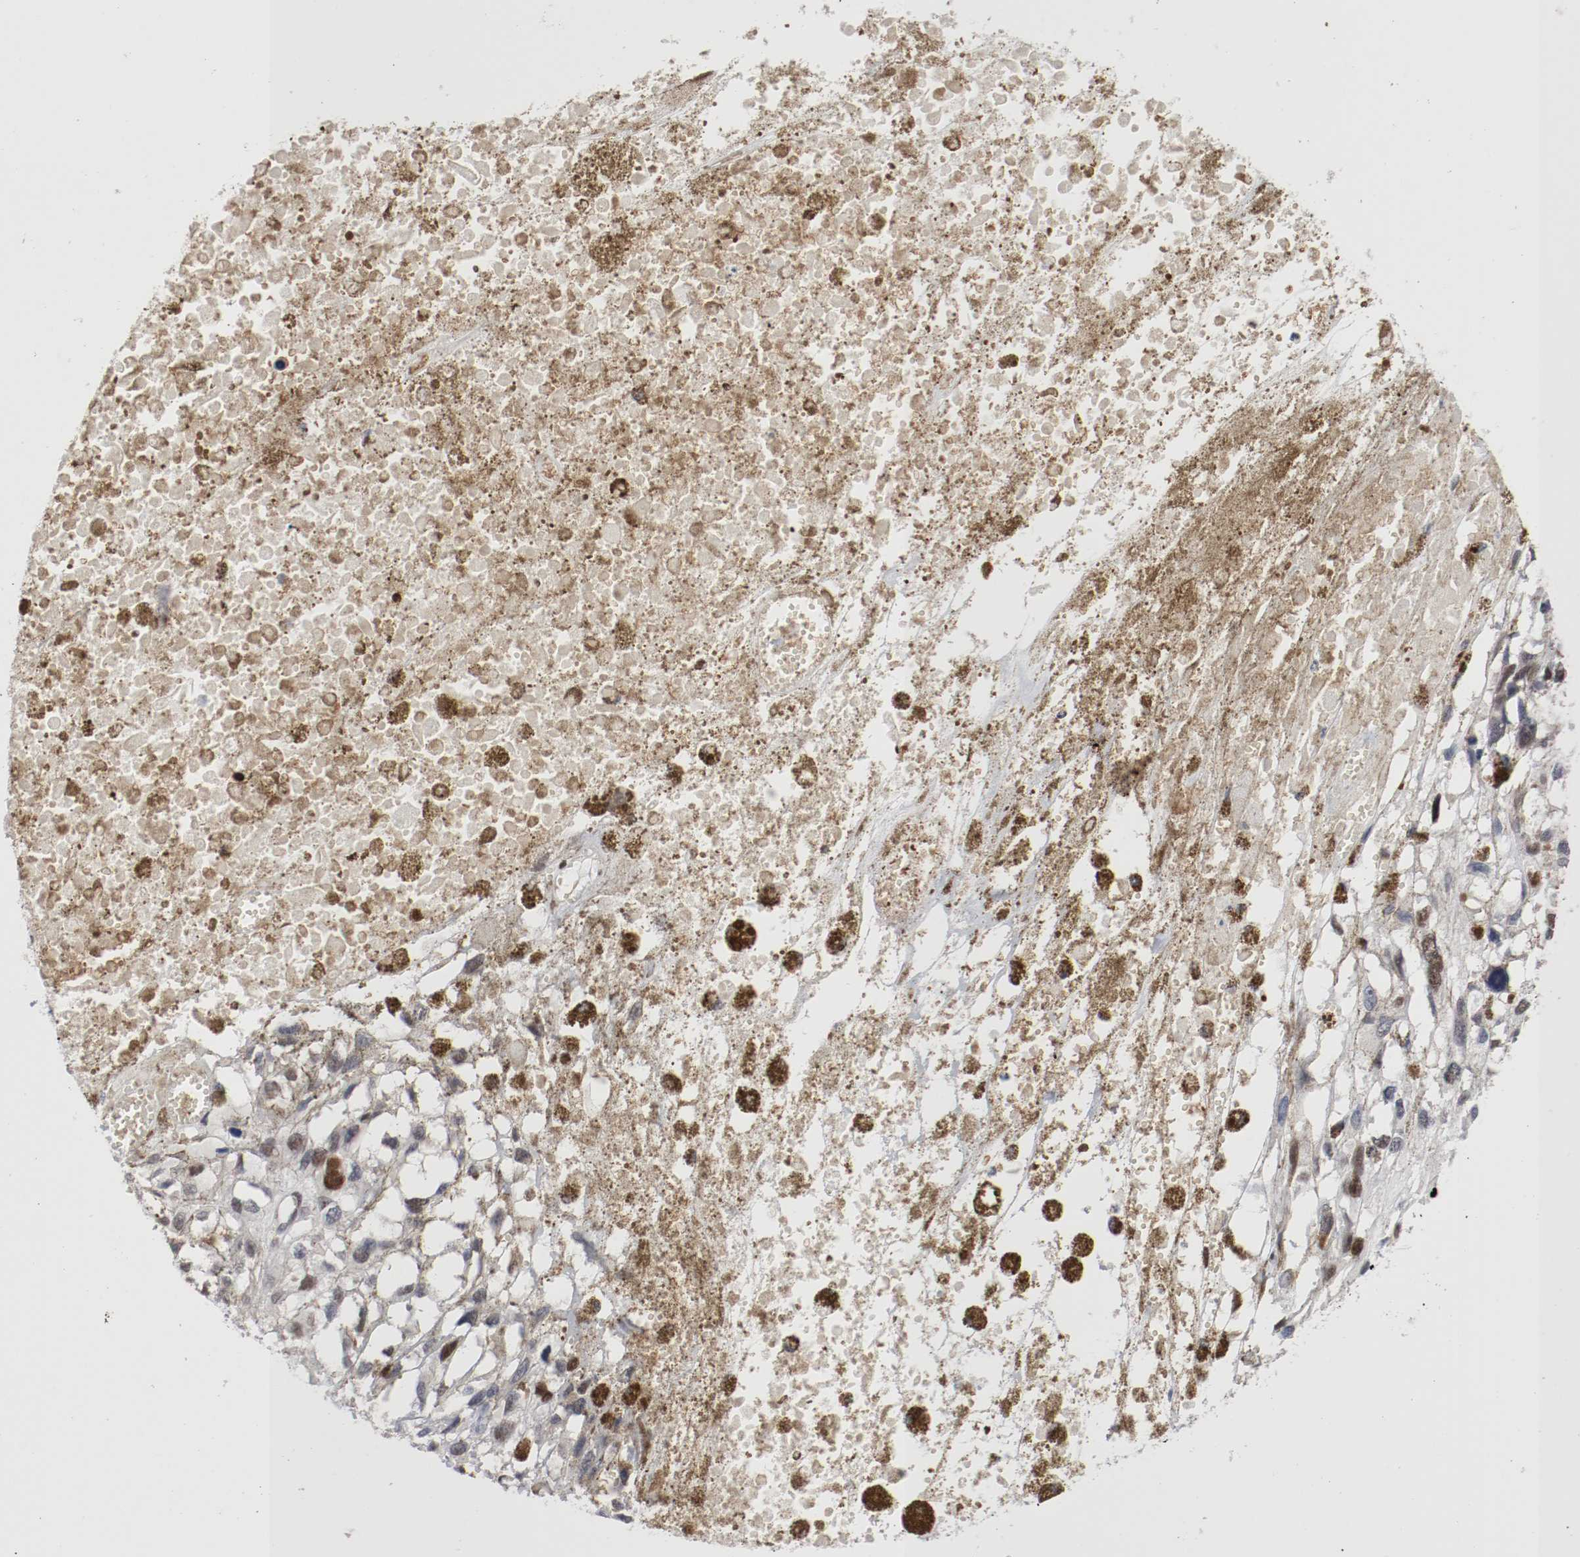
{"staining": {"intensity": "negative", "quantity": "none", "location": "none"}, "tissue": "melanoma", "cell_type": "Tumor cells", "image_type": "cancer", "snomed": [{"axis": "morphology", "description": "Malignant melanoma, Metastatic site"}, {"axis": "topography", "description": "Lymph node"}], "caption": "Immunohistochemical staining of human melanoma reveals no significant expression in tumor cells.", "gene": "JUND", "patient": {"sex": "male", "age": 59}}